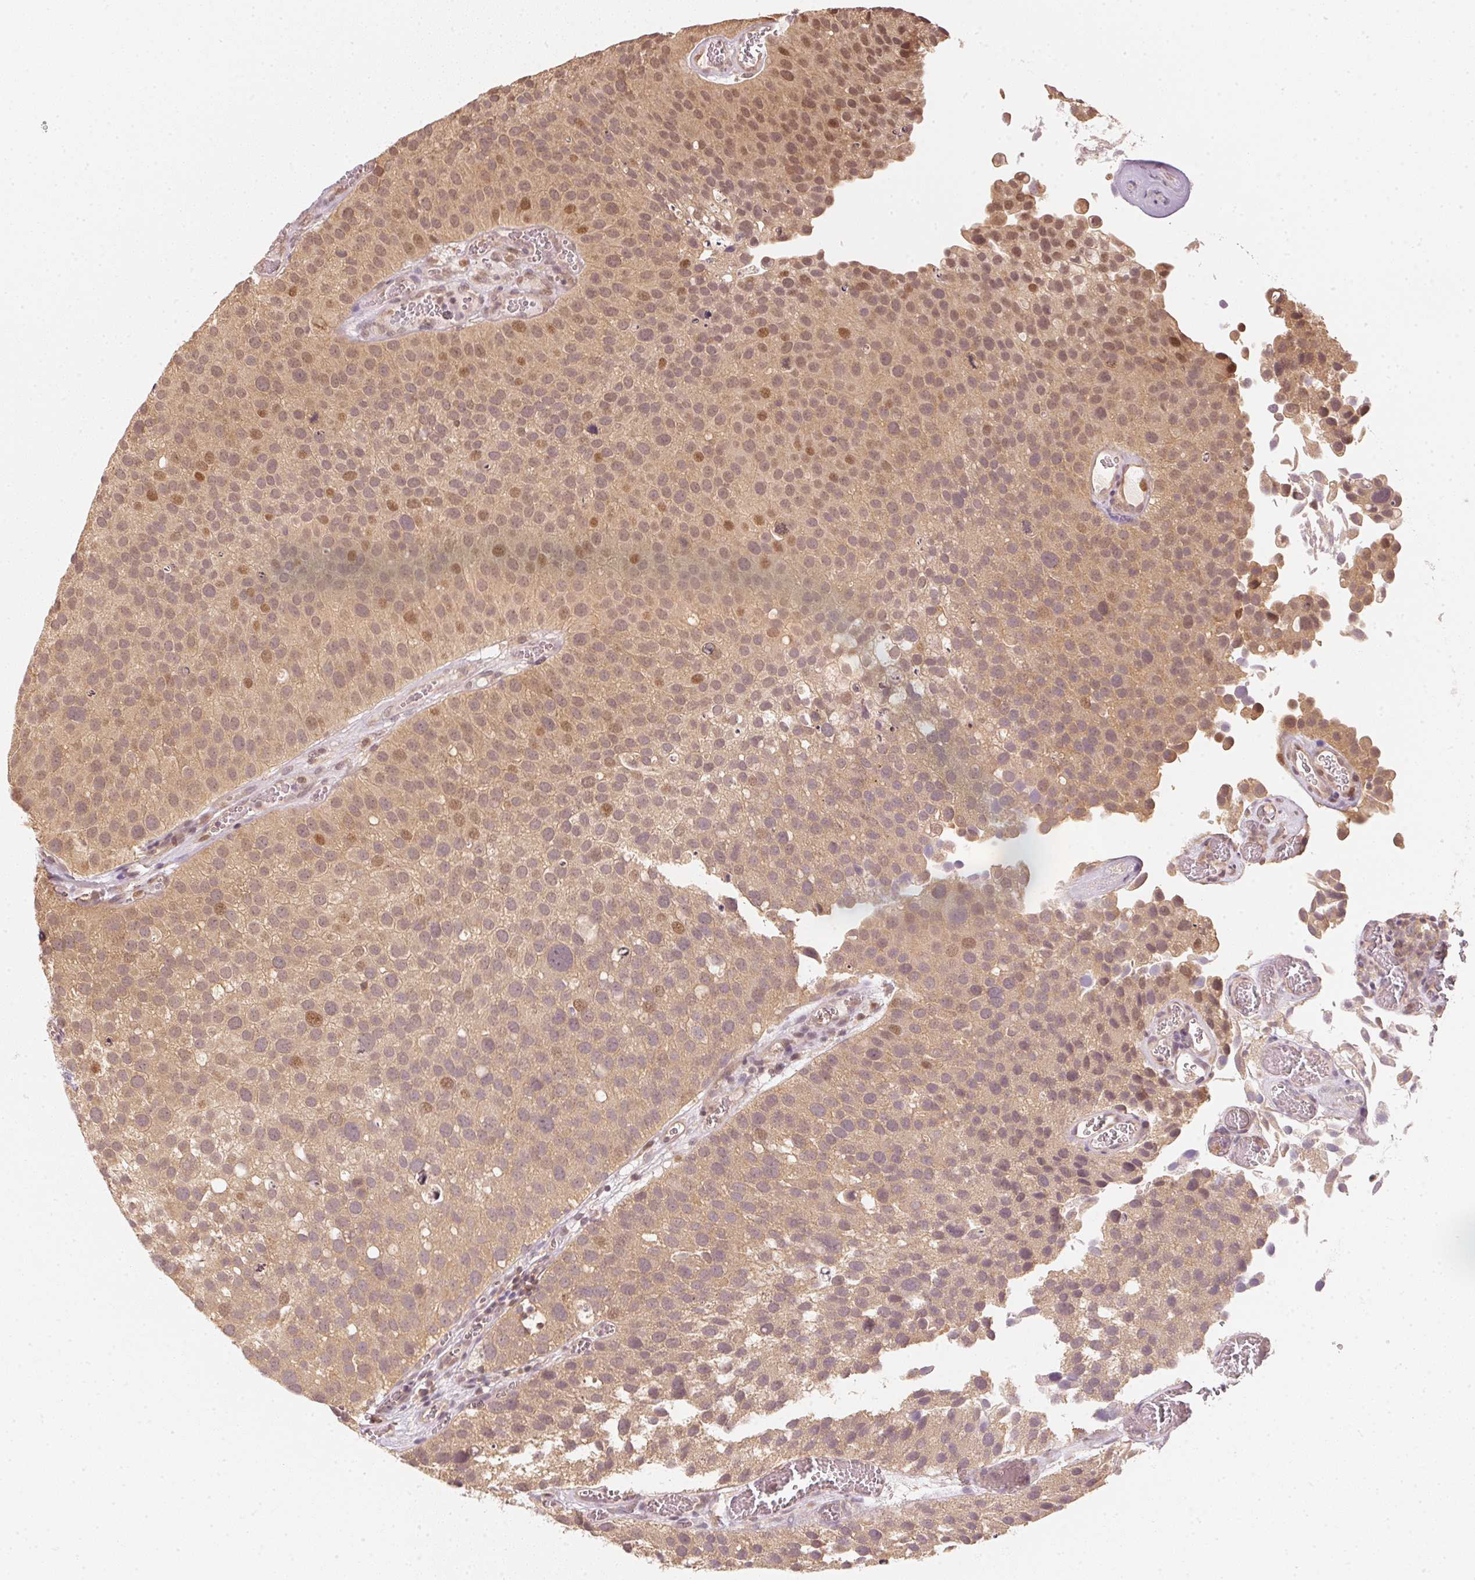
{"staining": {"intensity": "moderate", "quantity": ">75%", "location": "cytoplasmic/membranous,nuclear"}, "tissue": "urothelial cancer", "cell_type": "Tumor cells", "image_type": "cancer", "snomed": [{"axis": "morphology", "description": "Urothelial carcinoma, Low grade"}, {"axis": "topography", "description": "Urinary bladder"}], "caption": "The immunohistochemical stain labels moderate cytoplasmic/membranous and nuclear staining in tumor cells of urothelial cancer tissue.", "gene": "UBE2L3", "patient": {"sex": "female", "age": 69}}